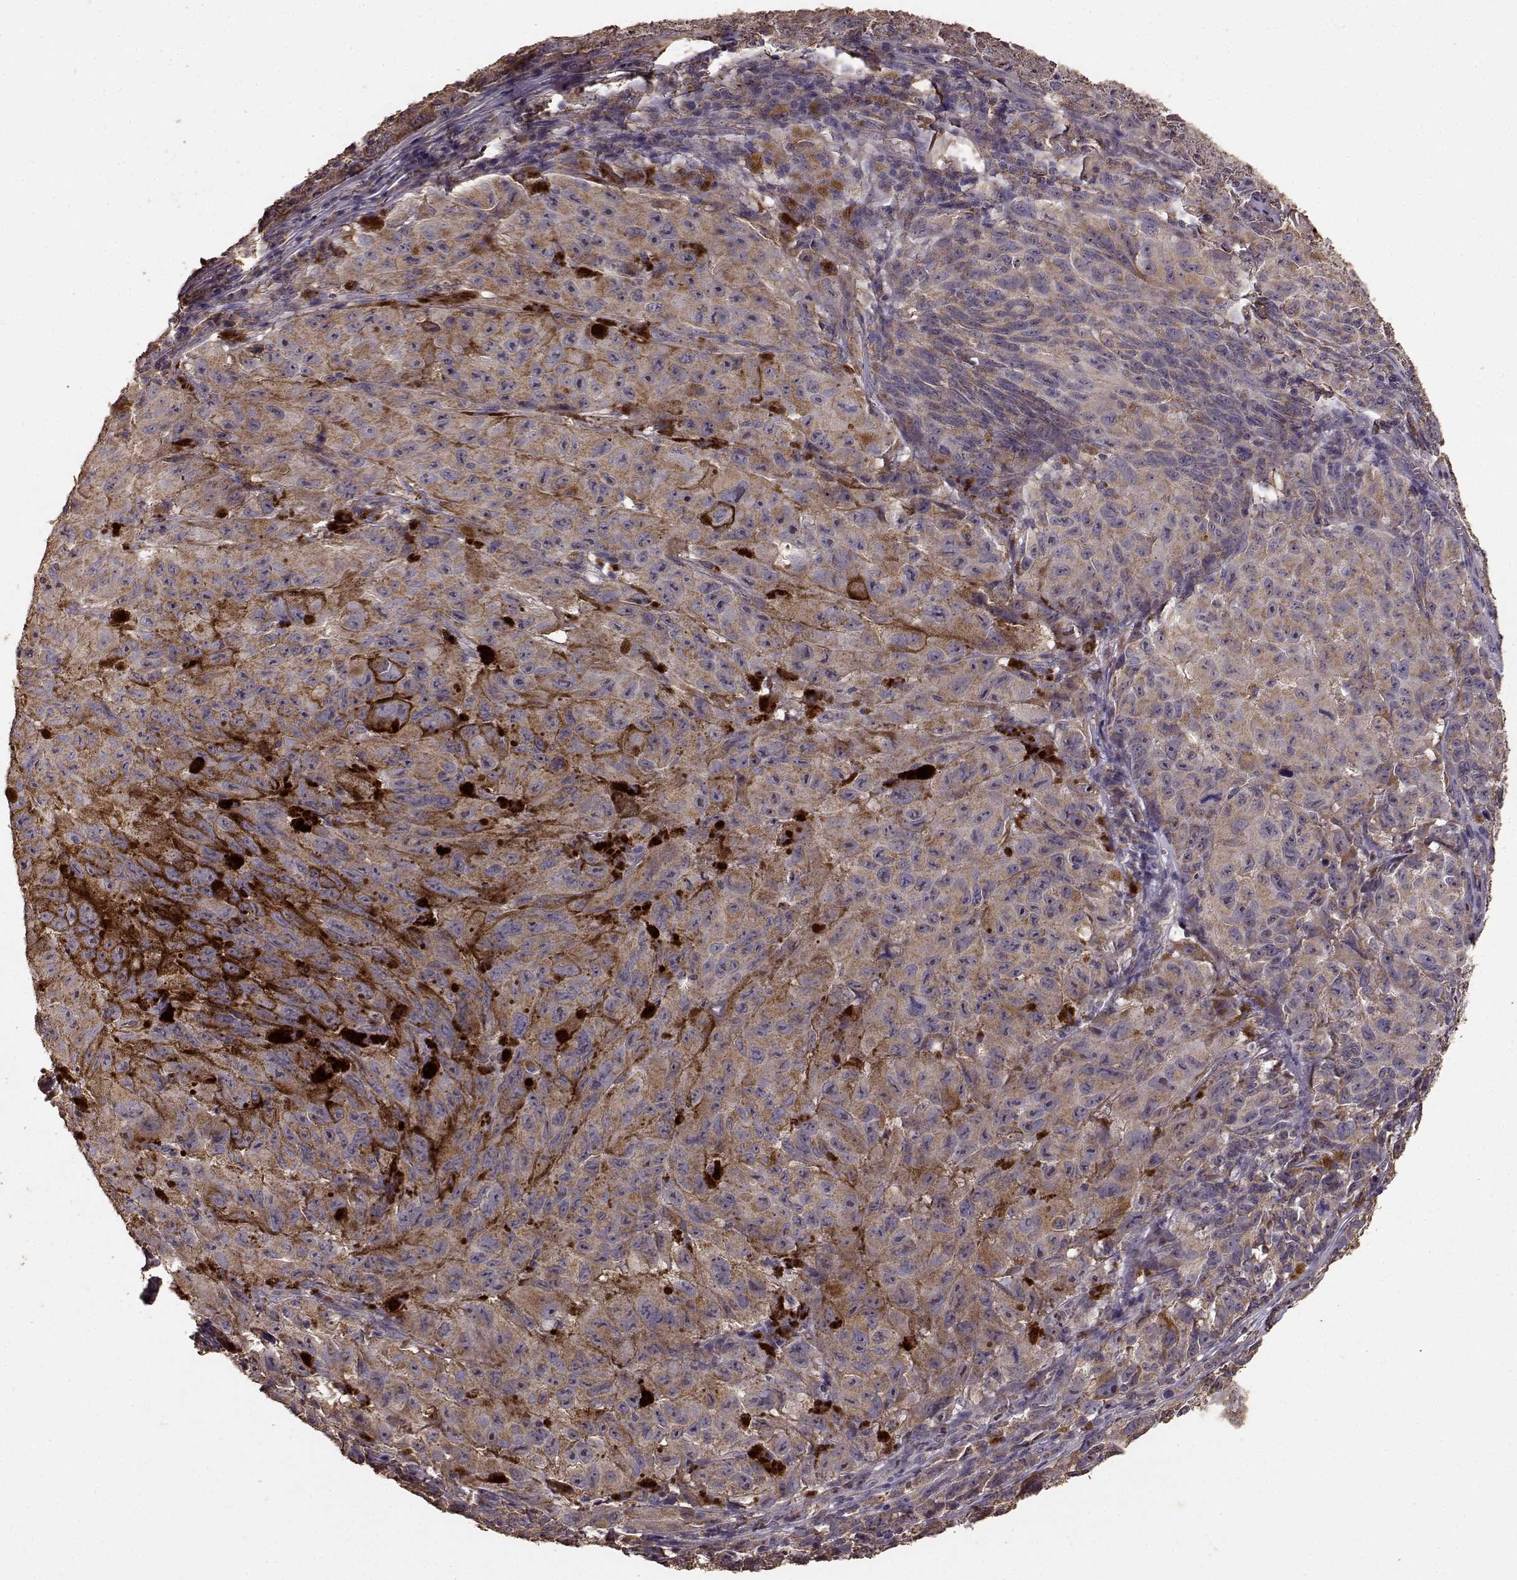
{"staining": {"intensity": "moderate", "quantity": ">75%", "location": "cytoplasmic/membranous"}, "tissue": "melanoma", "cell_type": "Tumor cells", "image_type": "cancer", "snomed": [{"axis": "morphology", "description": "Malignant melanoma, NOS"}, {"axis": "topography", "description": "Vulva, labia, clitoris and Bartholin´s gland, NO"}], "caption": "Immunohistochemical staining of malignant melanoma reveals medium levels of moderate cytoplasmic/membranous staining in about >75% of tumor cells.", "gene": "PTGES2", "patient": {"sex": "female", "age": 75}}